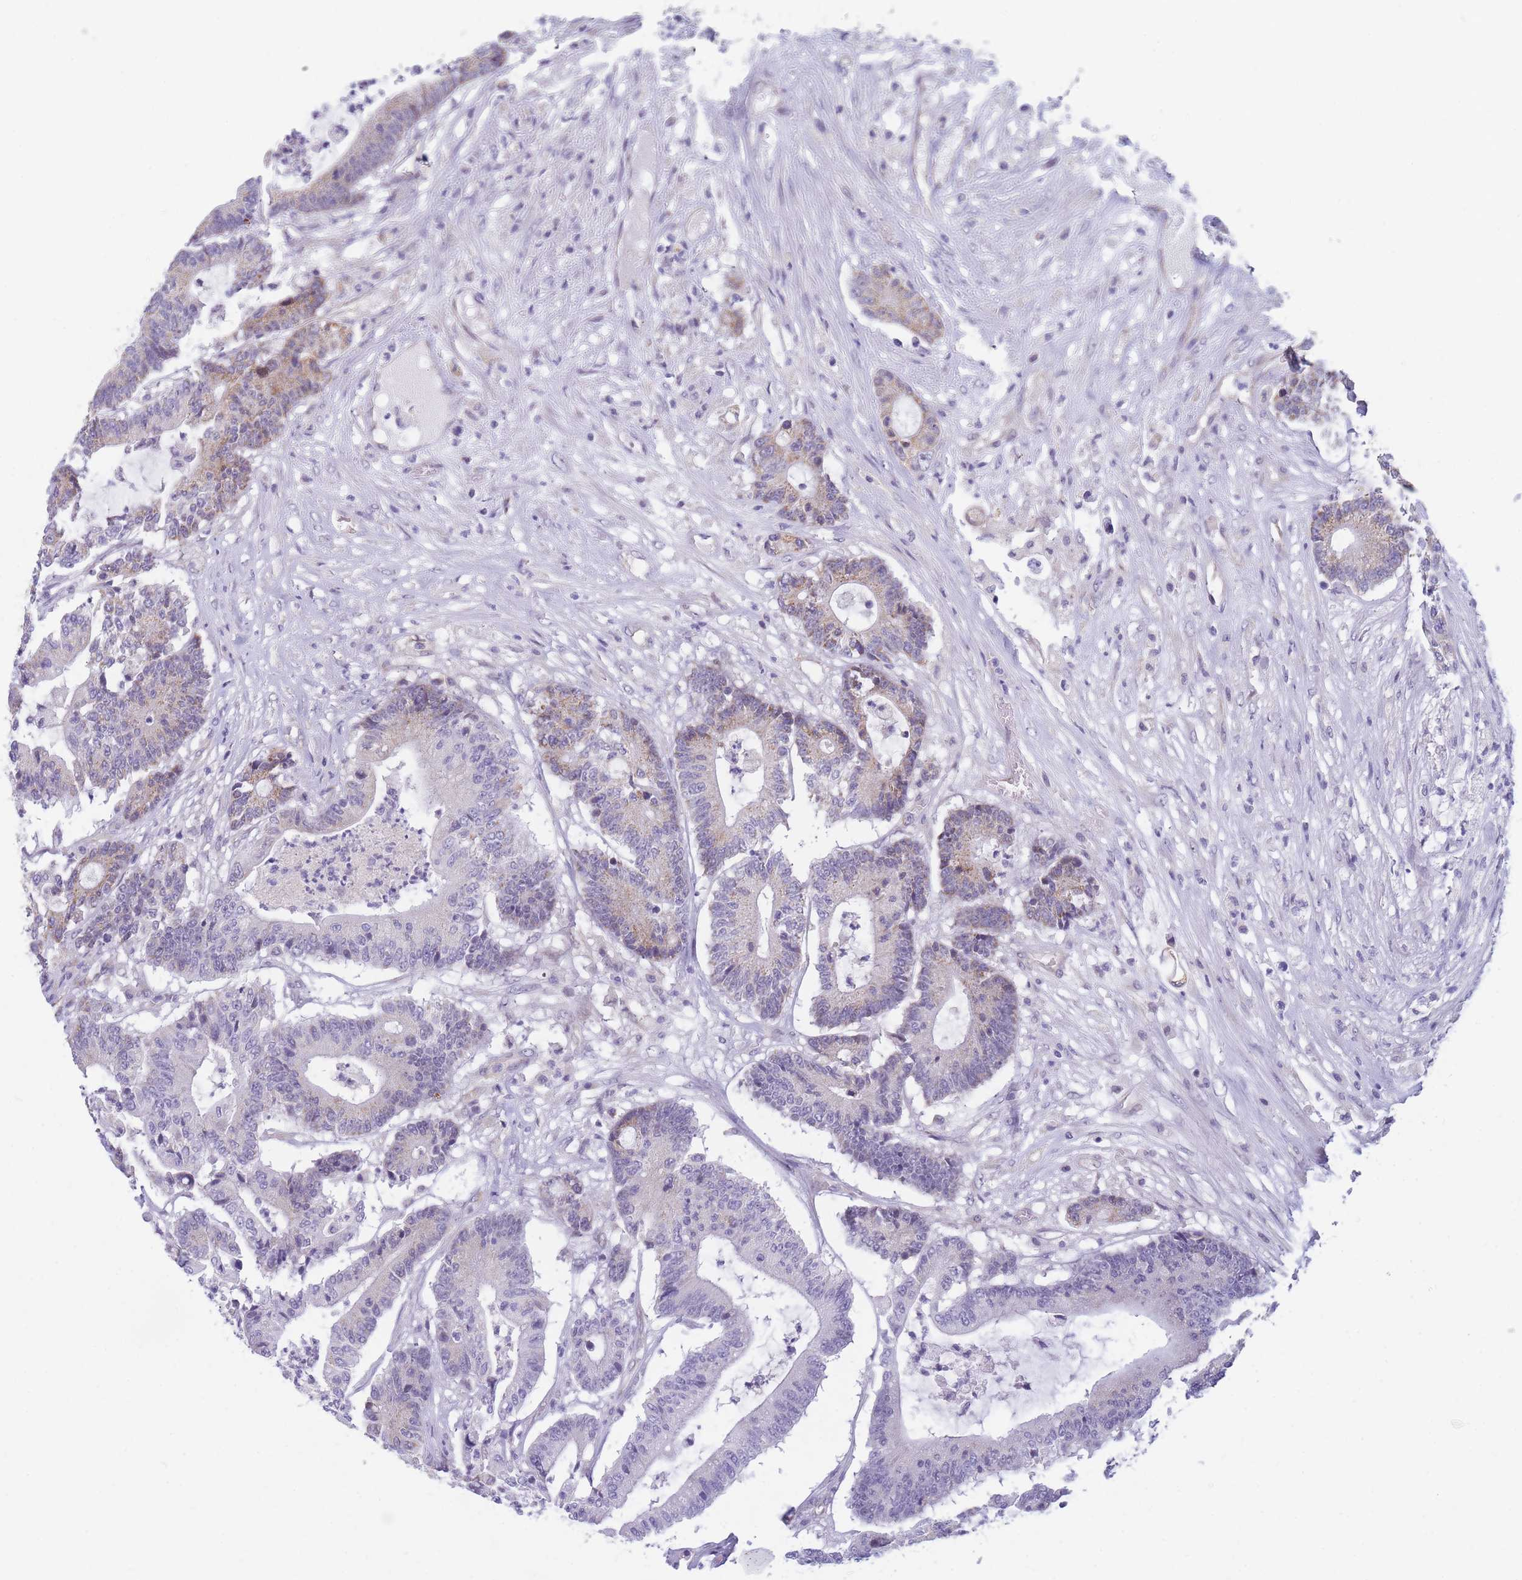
{"staining": {"intensity": "moderate", "quantity": "25%-75%", "location": "cytoplasmic/membranous"}, "tissue": "colorectal cancer", "cell_type": "Tumor cells", "image_type": "cancer", "snomed": [{"axis": "morphology", "description": "Adenocarcinoma, NOS"}, {"axis": "topography", "description": "Colon"}], "caption": "A brown stain labels moderate cytoplasmic/membranous expression of a protein in human colorectal adenocarcinoma tumor cells.", "gene": "DDX49", "patient": {"sex": "female", "age": 84}}